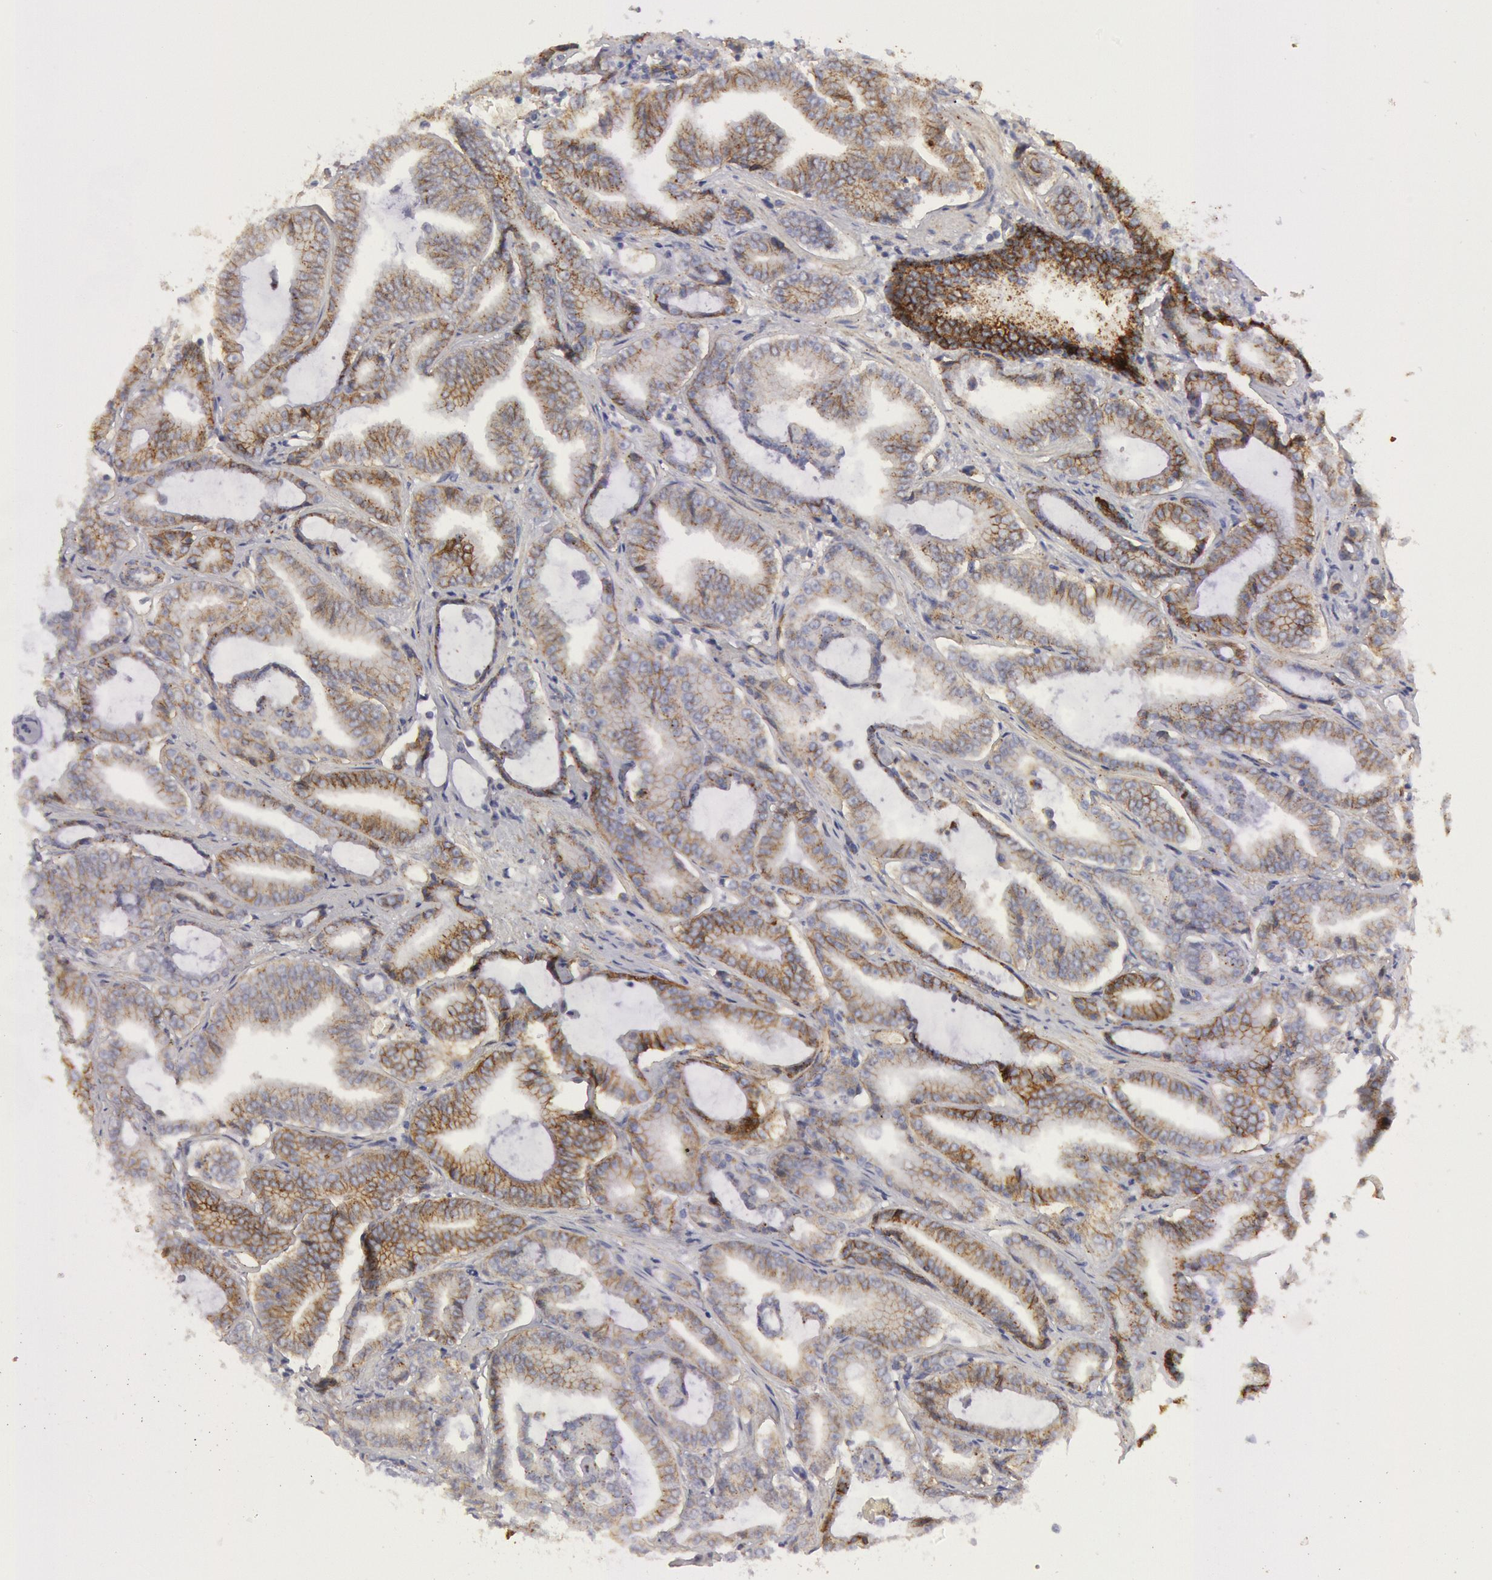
{"staining": {"intensity": "weak", "quantity": "25%-75%", "location": "cytoplasmic/membranous"}, "tissue": "prostate cancer", "cell_type": "Tumor cells", "image_type": "cancer", "snomed": [{"axis": "morphology", "description": "Adenocarcinoma, Low grade"}, {"axis": "topography", "description": "Prostate"}], "caption": "Immunohistochemical staining of human adenocarcinoma (low-grade) (prostate) displays low levels of weak cytoplasmic/membranous protein positivity in about 25%-75% of tumor cells. (DAB IHC, brown staining for protein, blue staining for nuclei).", "gene": "FLOT1", "patient": {"sex": "male", "age": 65}}